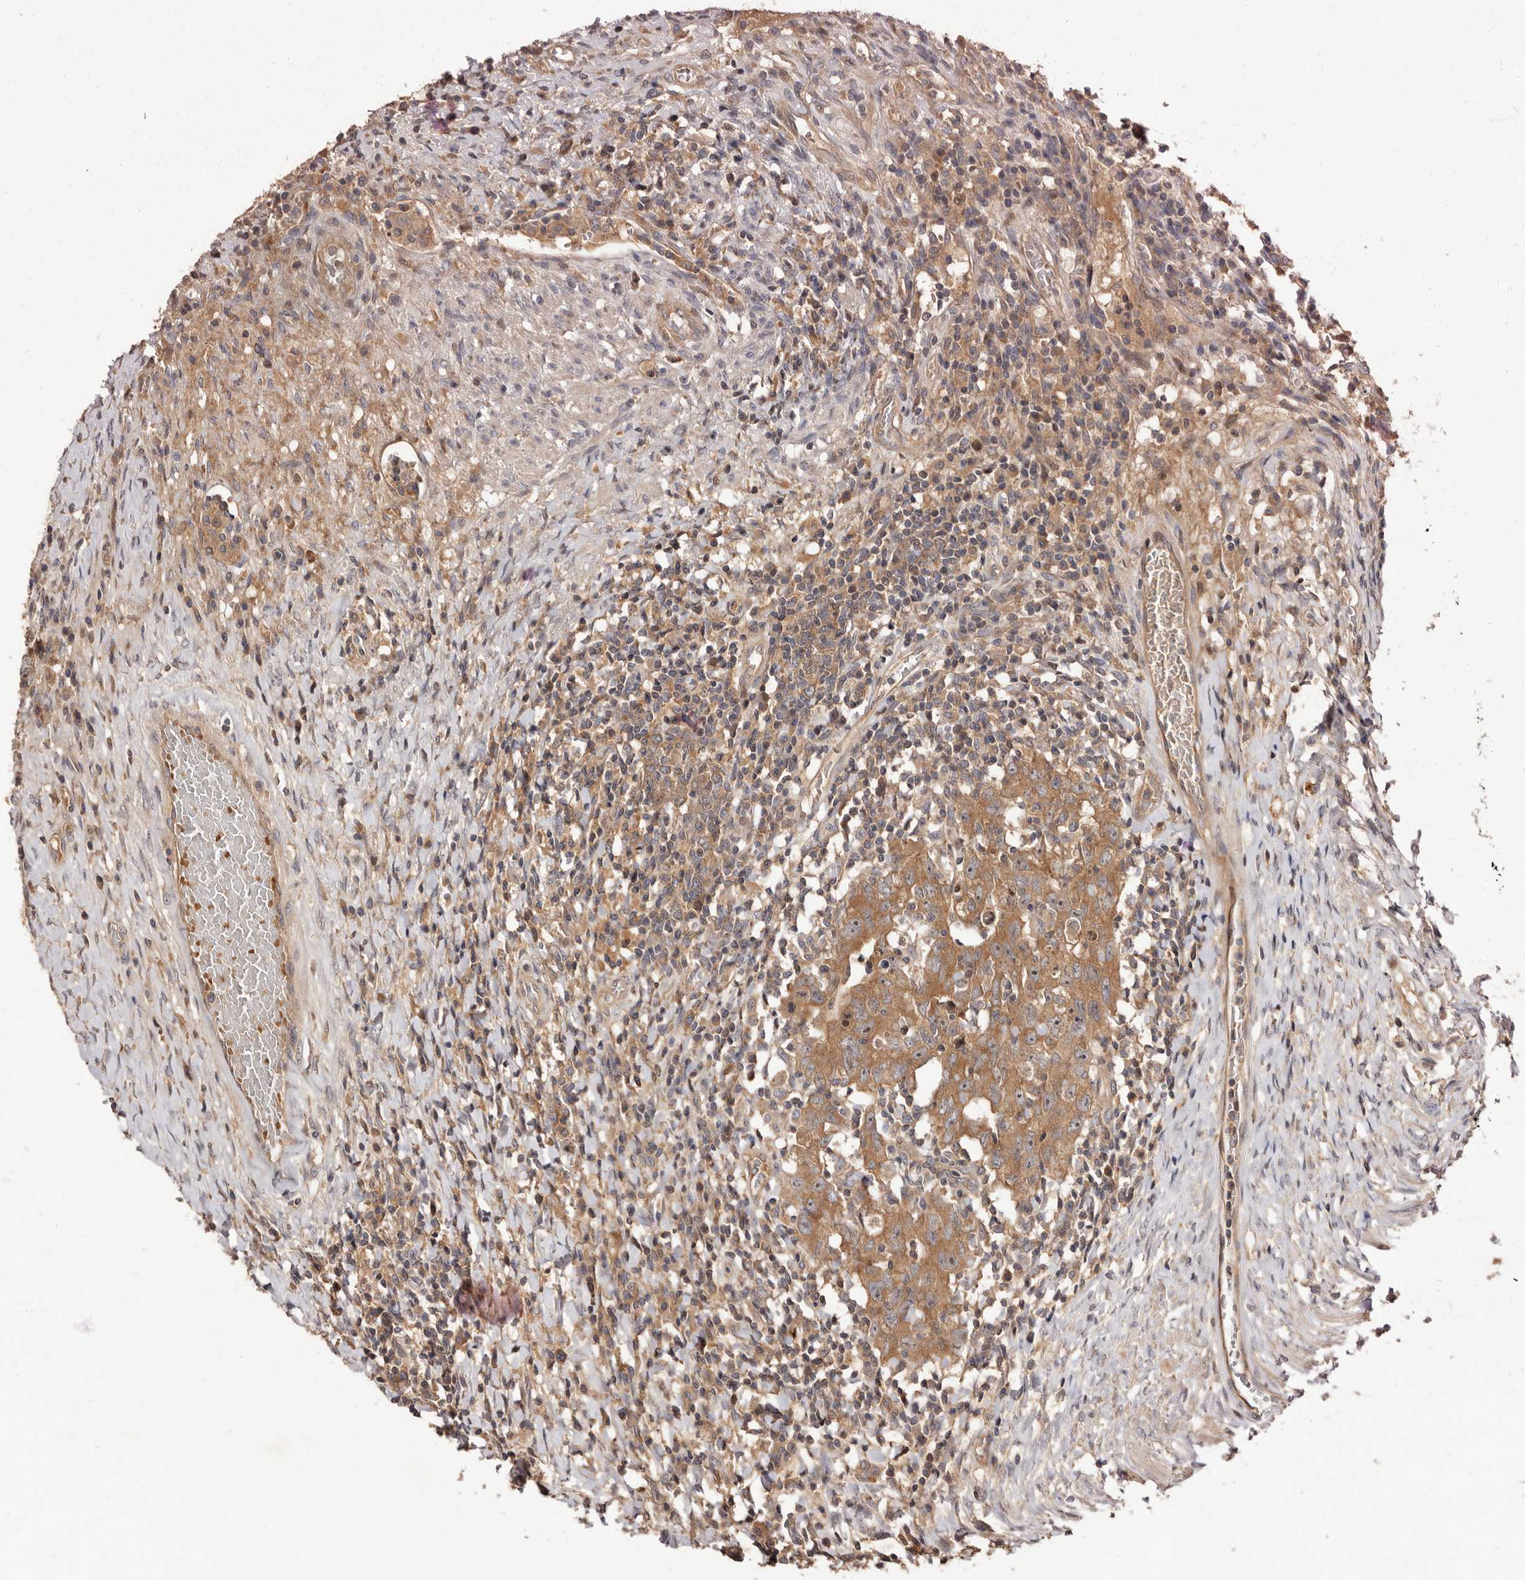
{"staining": {"intensity": "moderate", "quantity": ">75%", "location": "cytoplasmic/membranous"}, "tissue": "testis cancer", "cell_type": "Tumor cells", "image_type": "cancer", "snomed": [{"axis": "morphology", "description": "Carcinoma, Embryonal, NOS"}, {"axis": "topography", "description": "Testis"}], "caption": "DAB (3,3'-diaminobenzidine) immunohistochemical staining of testis cancer shows moderate cytoplasmic/membranous protein staining in approximately >75% of tumor cells.", "gene": "DOP1A", "patient": {"sex": "male", "age": 26}}